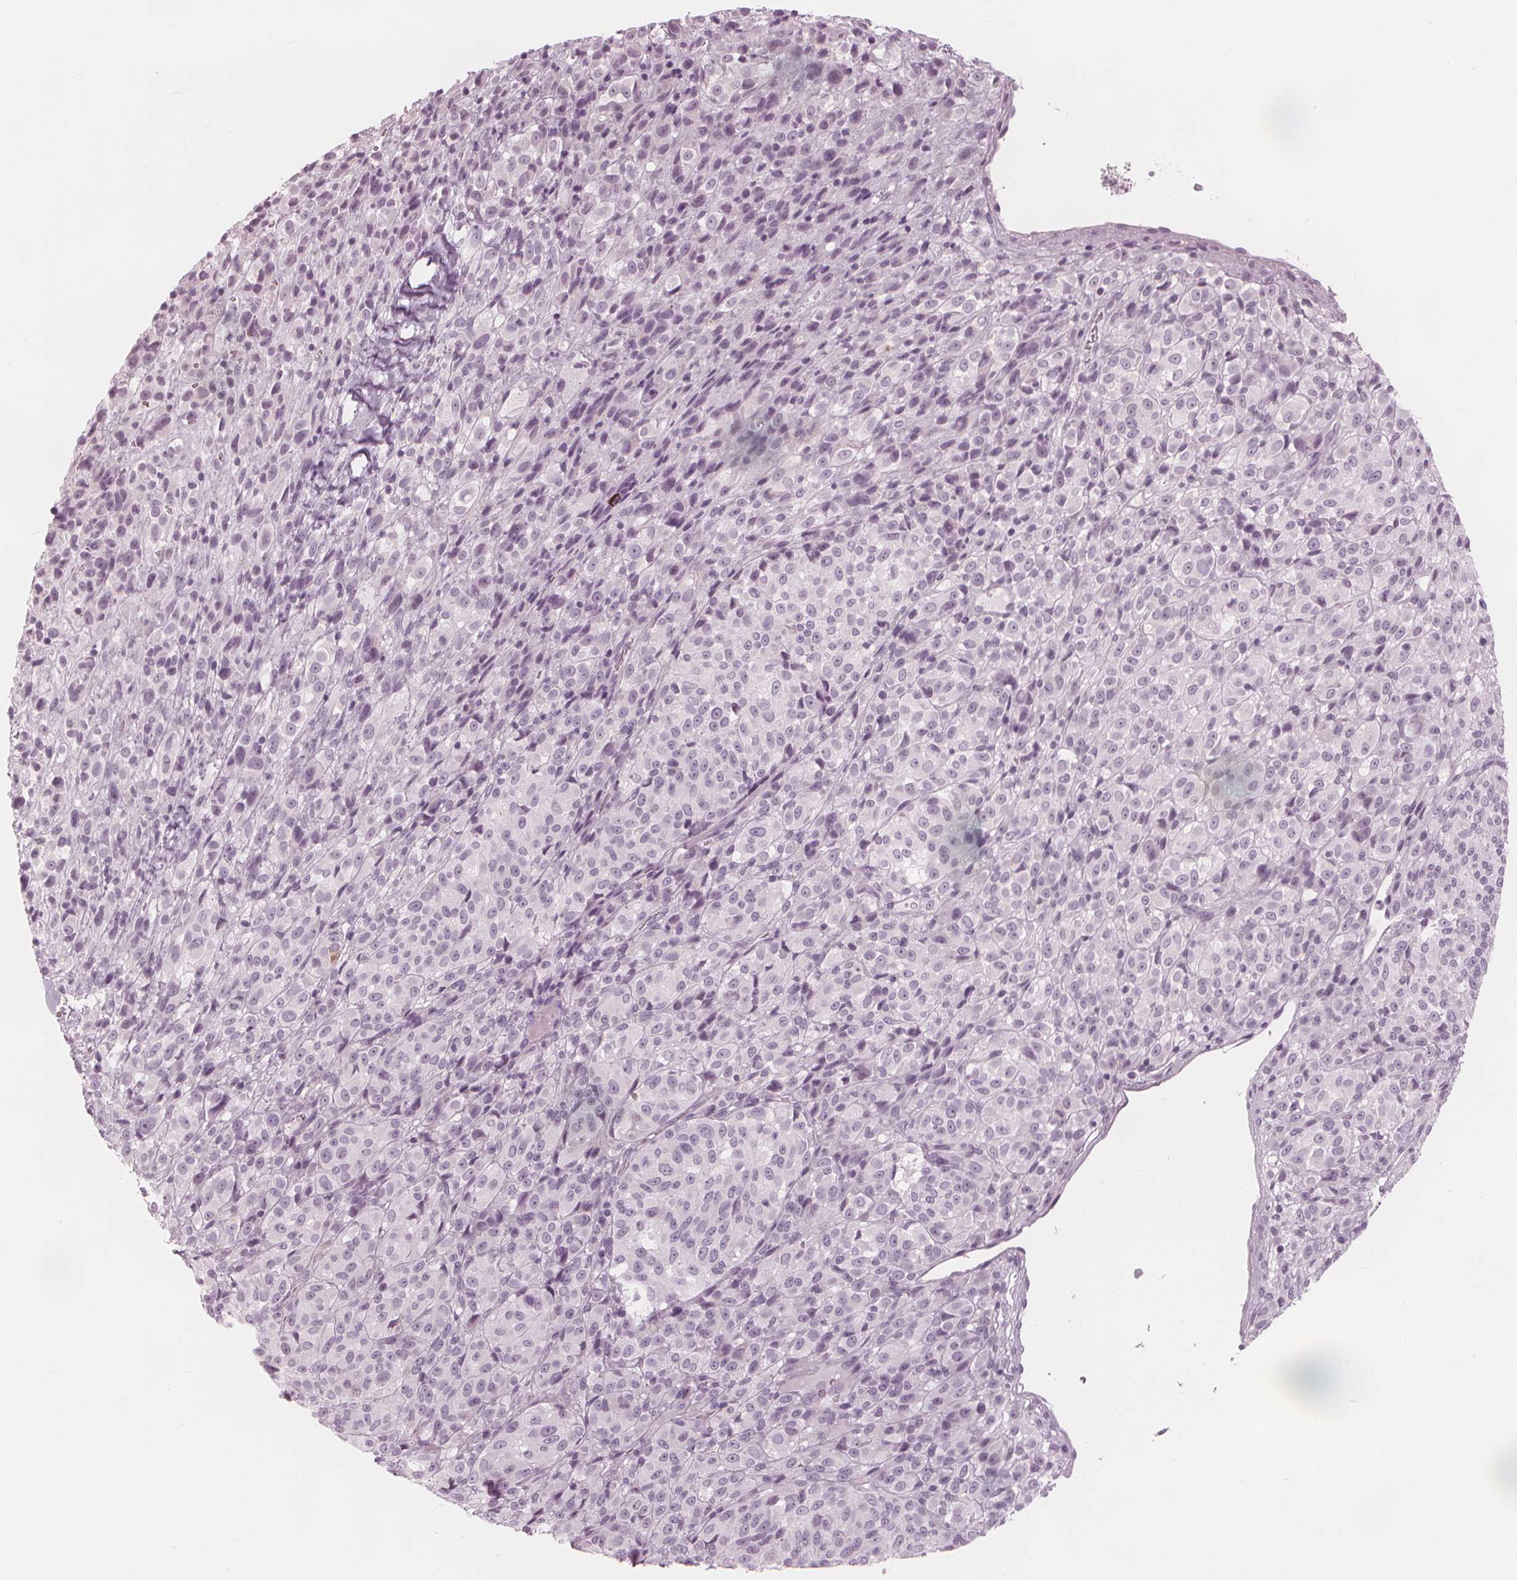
{"staining": {"intensity": "negative", "quantity": "none", "location": "none"}, "tissue": "melanoma", "cell_type": "Tumor cells", "image_type": "cancer", "snomed": [{"axis": "morphology", "description": "Malignant melanoma, Metastatic site"}, {"axis": "topography", "description": "Brain"}], "caption": "A photomicrograph of human malignant melanoma (metastatic site) is negative for staining in tumor cells.", "gene": "PAEP", "patient": {"sex": "female", "age": 56}}